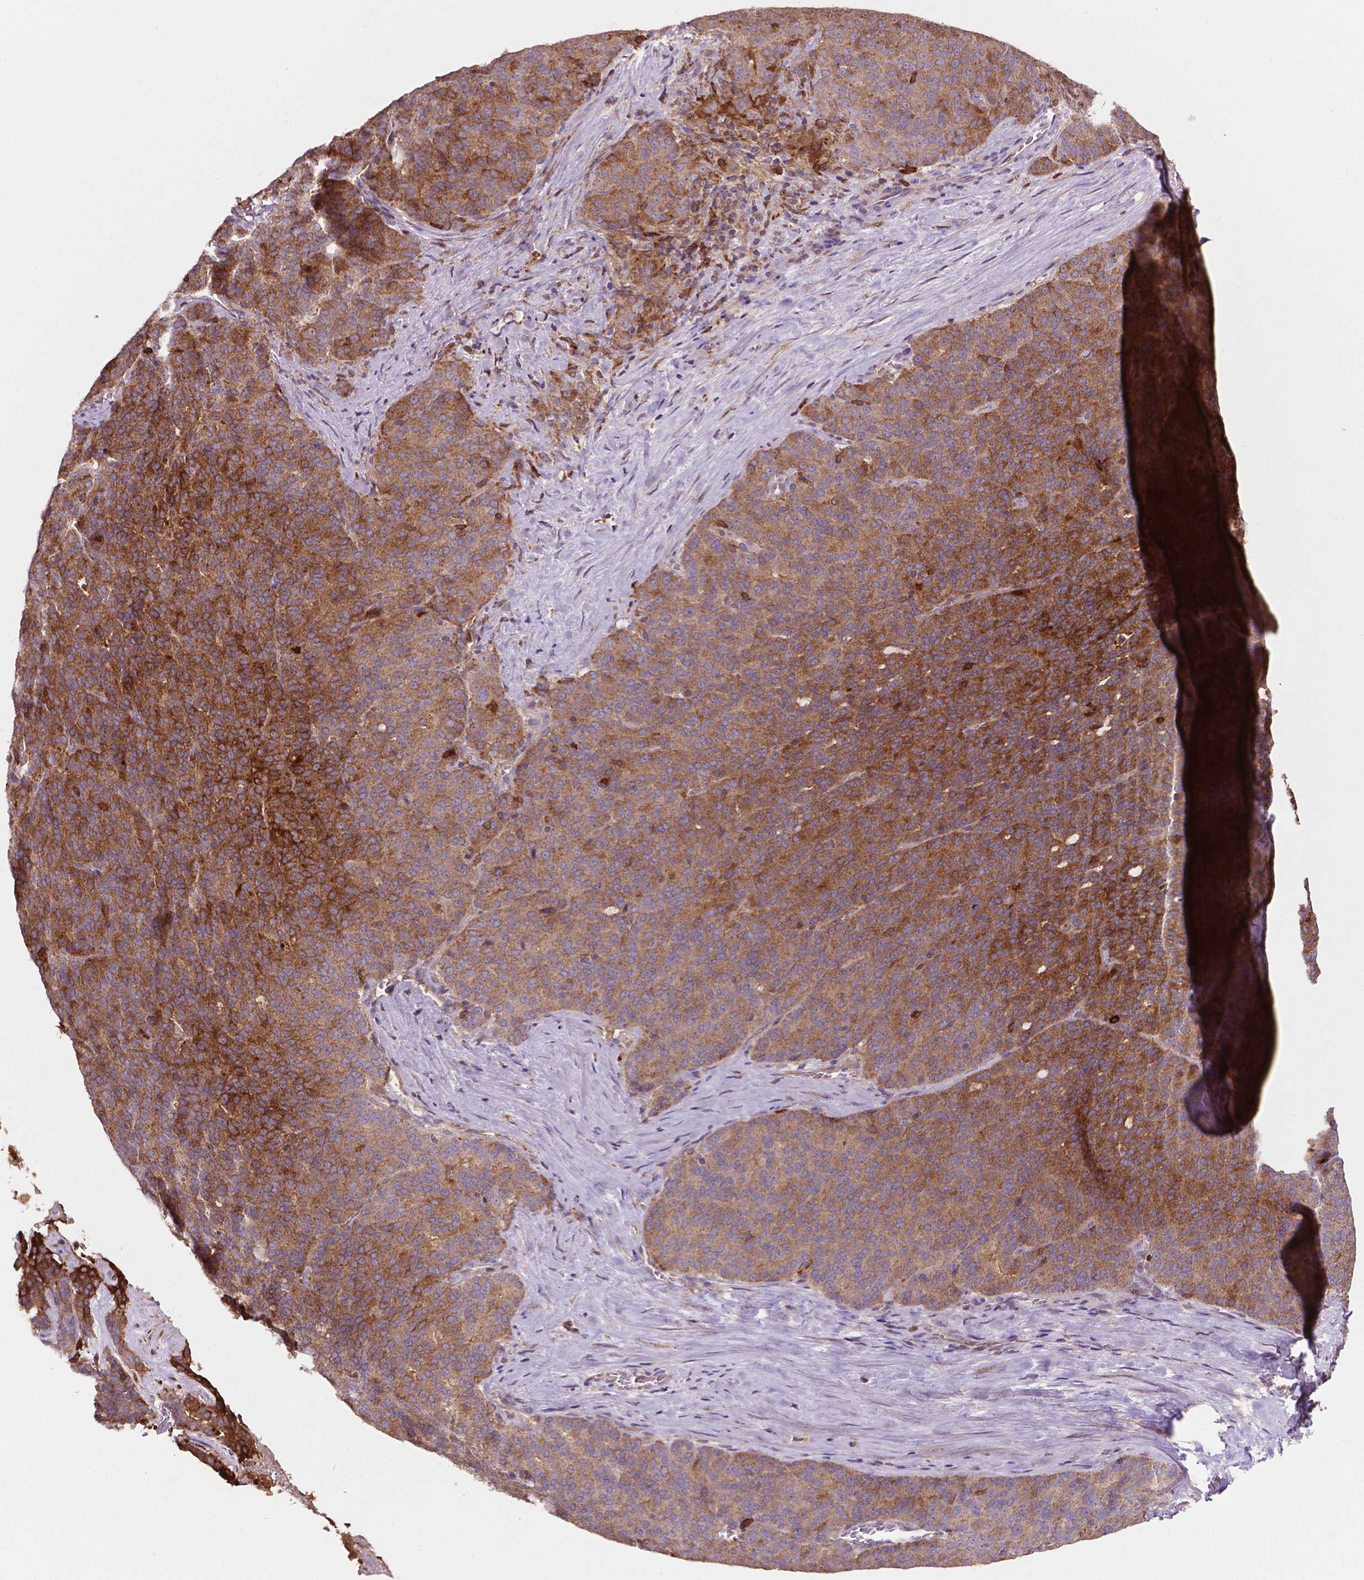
{"staining": {"intensity": "strong", "quantity": "25%-75%", "location": "cytoplasmic/membranous"}, "tissue": "liver cancer", "cell_type": "Tumor cells", "image_type": "cancer", "snomed": [{"axis": "morphology", "description": "Cholangiocarcinoma"}, {"axis": "topography", "description": "Liver"}], "caption": "Human liver cancer stained with a brown dye exhibits strong cytoplasmic/membranous positive positivity in about 25%-75% of tumor cells.", "gene": "SMAD3", "patient": {"sex": "female", "age": 47}}